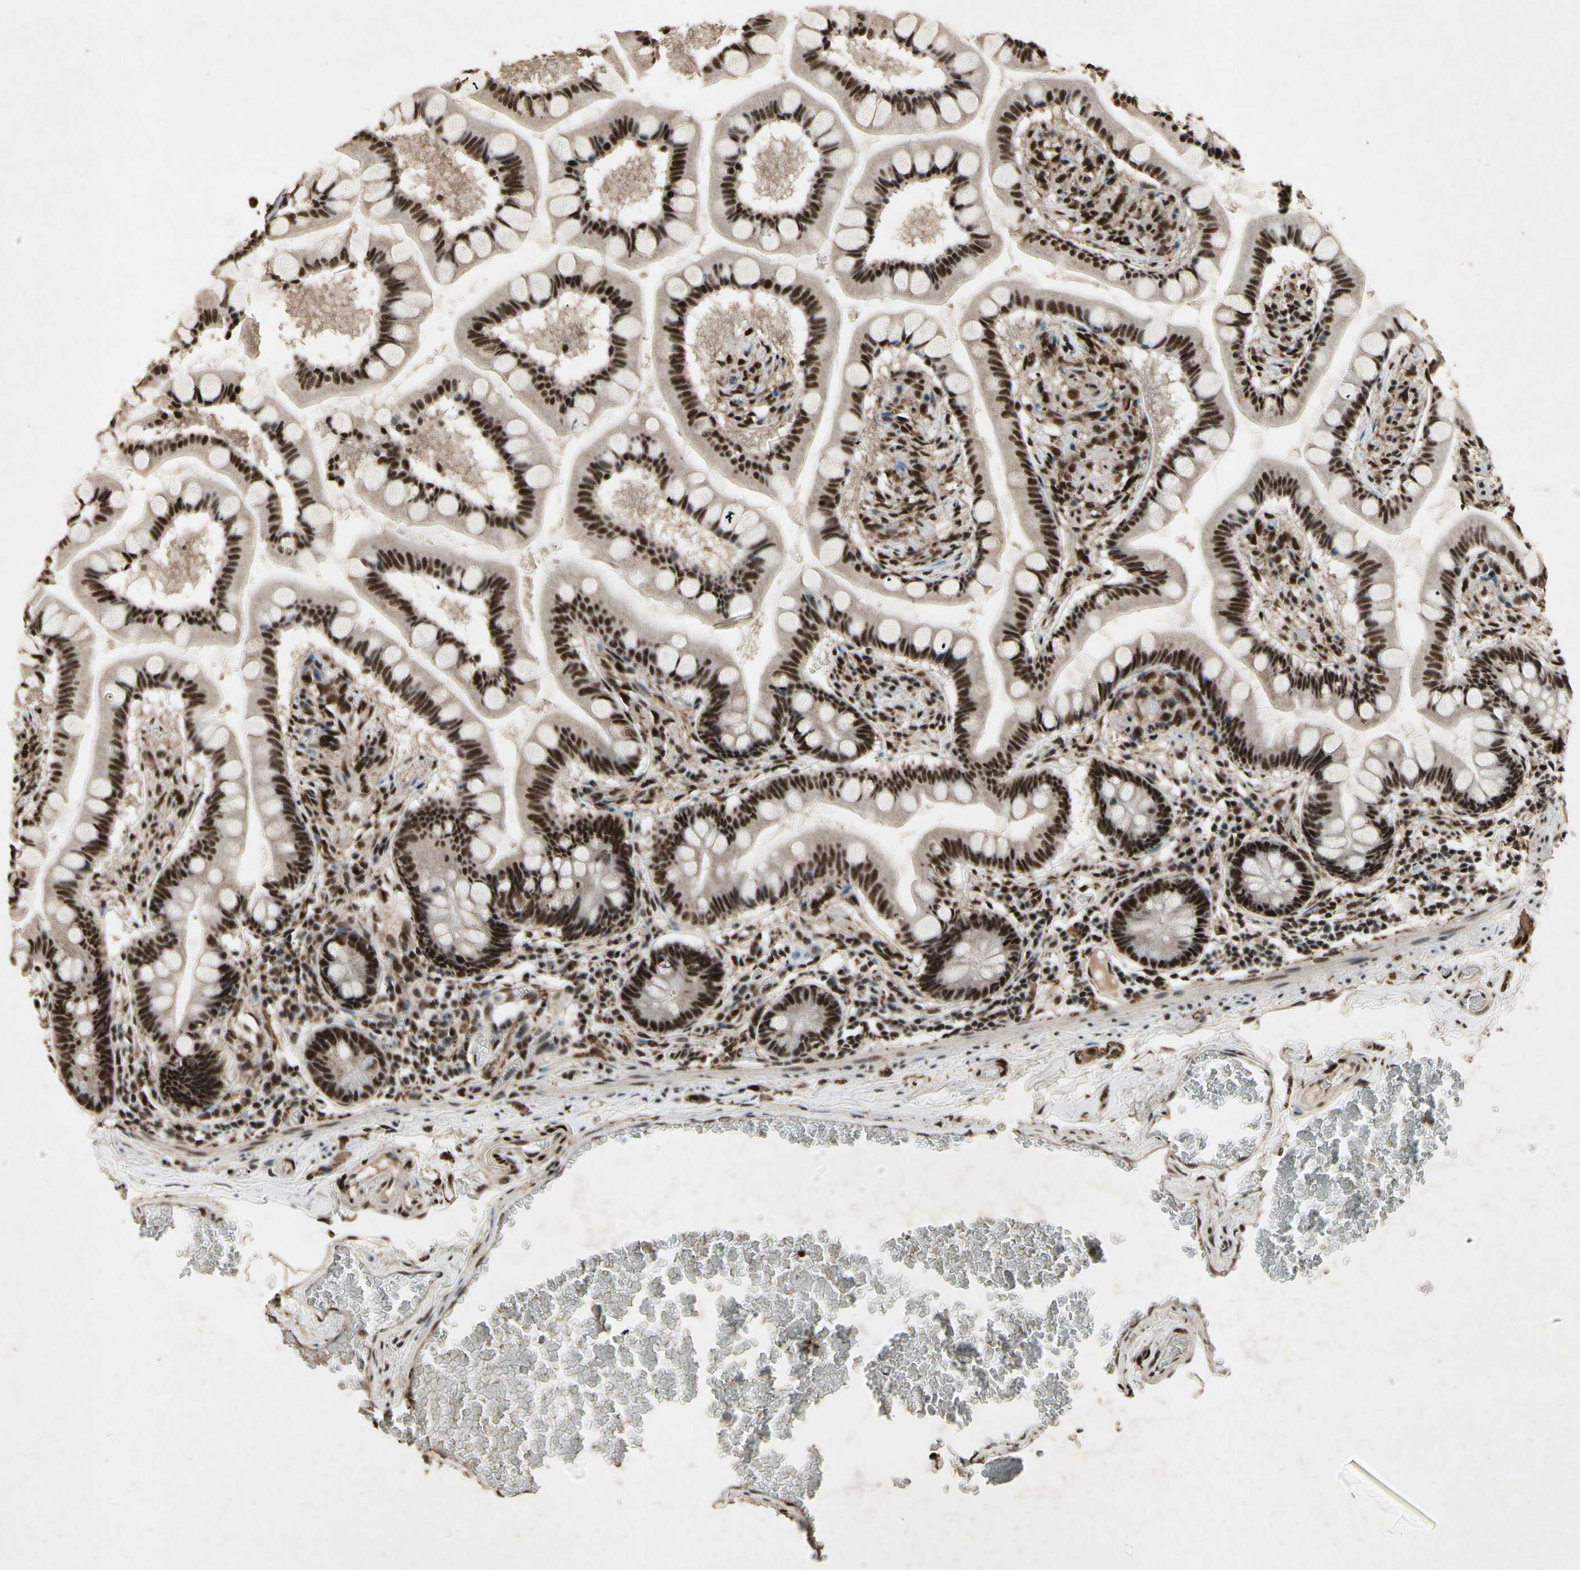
{"staining": {"intensity": "strong", "quantity": ">75%", "location": "nuclear"}, "tissue": "small intestine", "cell_type": "Glandular cells", "image_type": "normal", "snomed": [{"axis": "morphology", "description": "Normal tissue, NOS"}, {"axis": "topography", "description": "Small intestine"}], "caption": "This is a histology image of immunohistochemistry staining of unremarkable small intestine, which shows strong positivity in the nuclear of glandular cells.", "gene": "TBX2", "patient": {"sex": "male", "age": 41}}